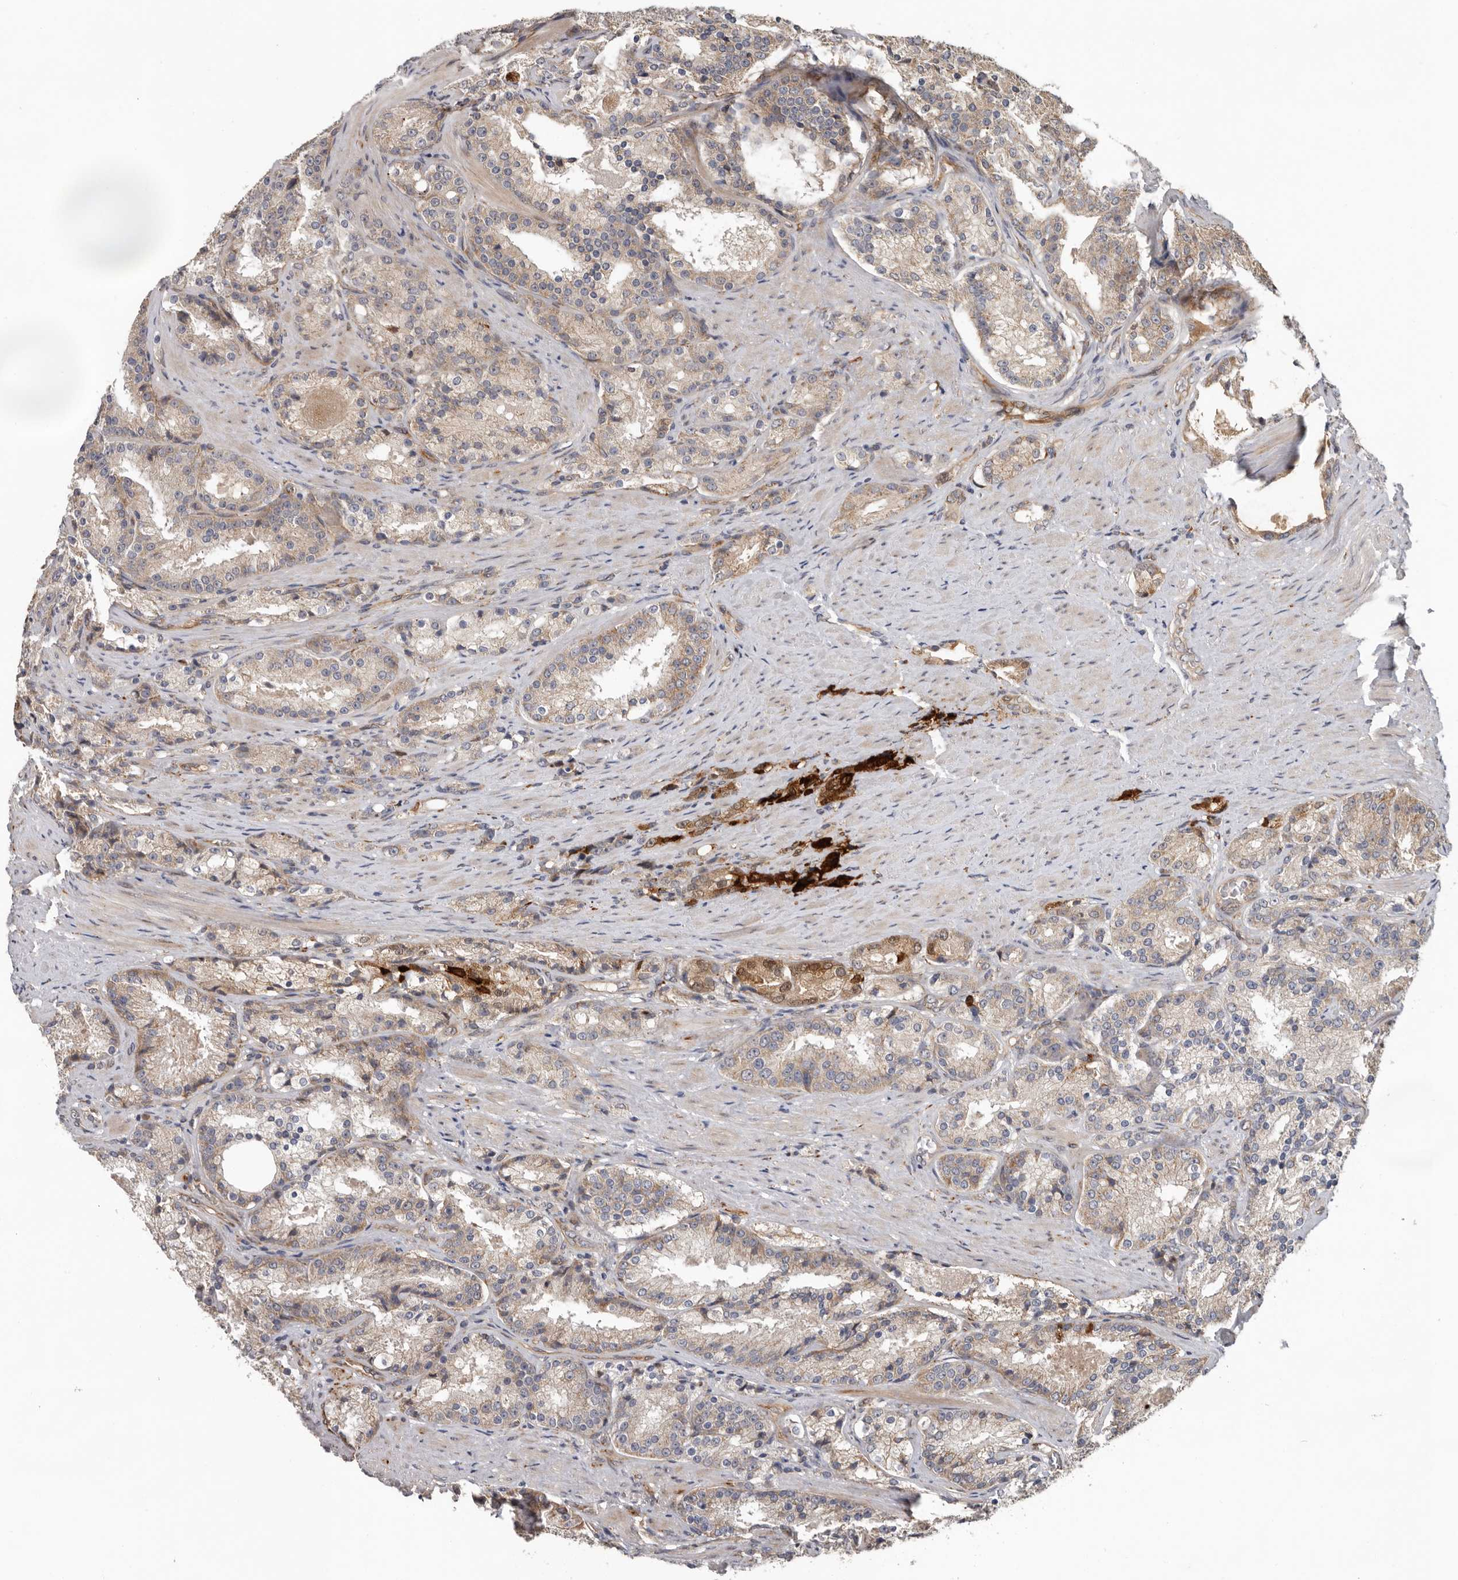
{"staining": {"intensity": "weak", "quantity": "25%-75%", "location": "cytoplasmic/membranous"}, "tissue": "prostate cancer", "cell_type": "Tumor cells", "image_type": "cancer", "snomed": [{"axis": "morphology", "description": "Adenocarcinoma, High grade"}, {"axis": "topography", "description": "Prostate"}], "caption": "Prostate cancer stained with a protein marker exhibits weak staining in tumor cells.", "gene": "MTF1", "patient": {"sex": "male", "age": 60}}